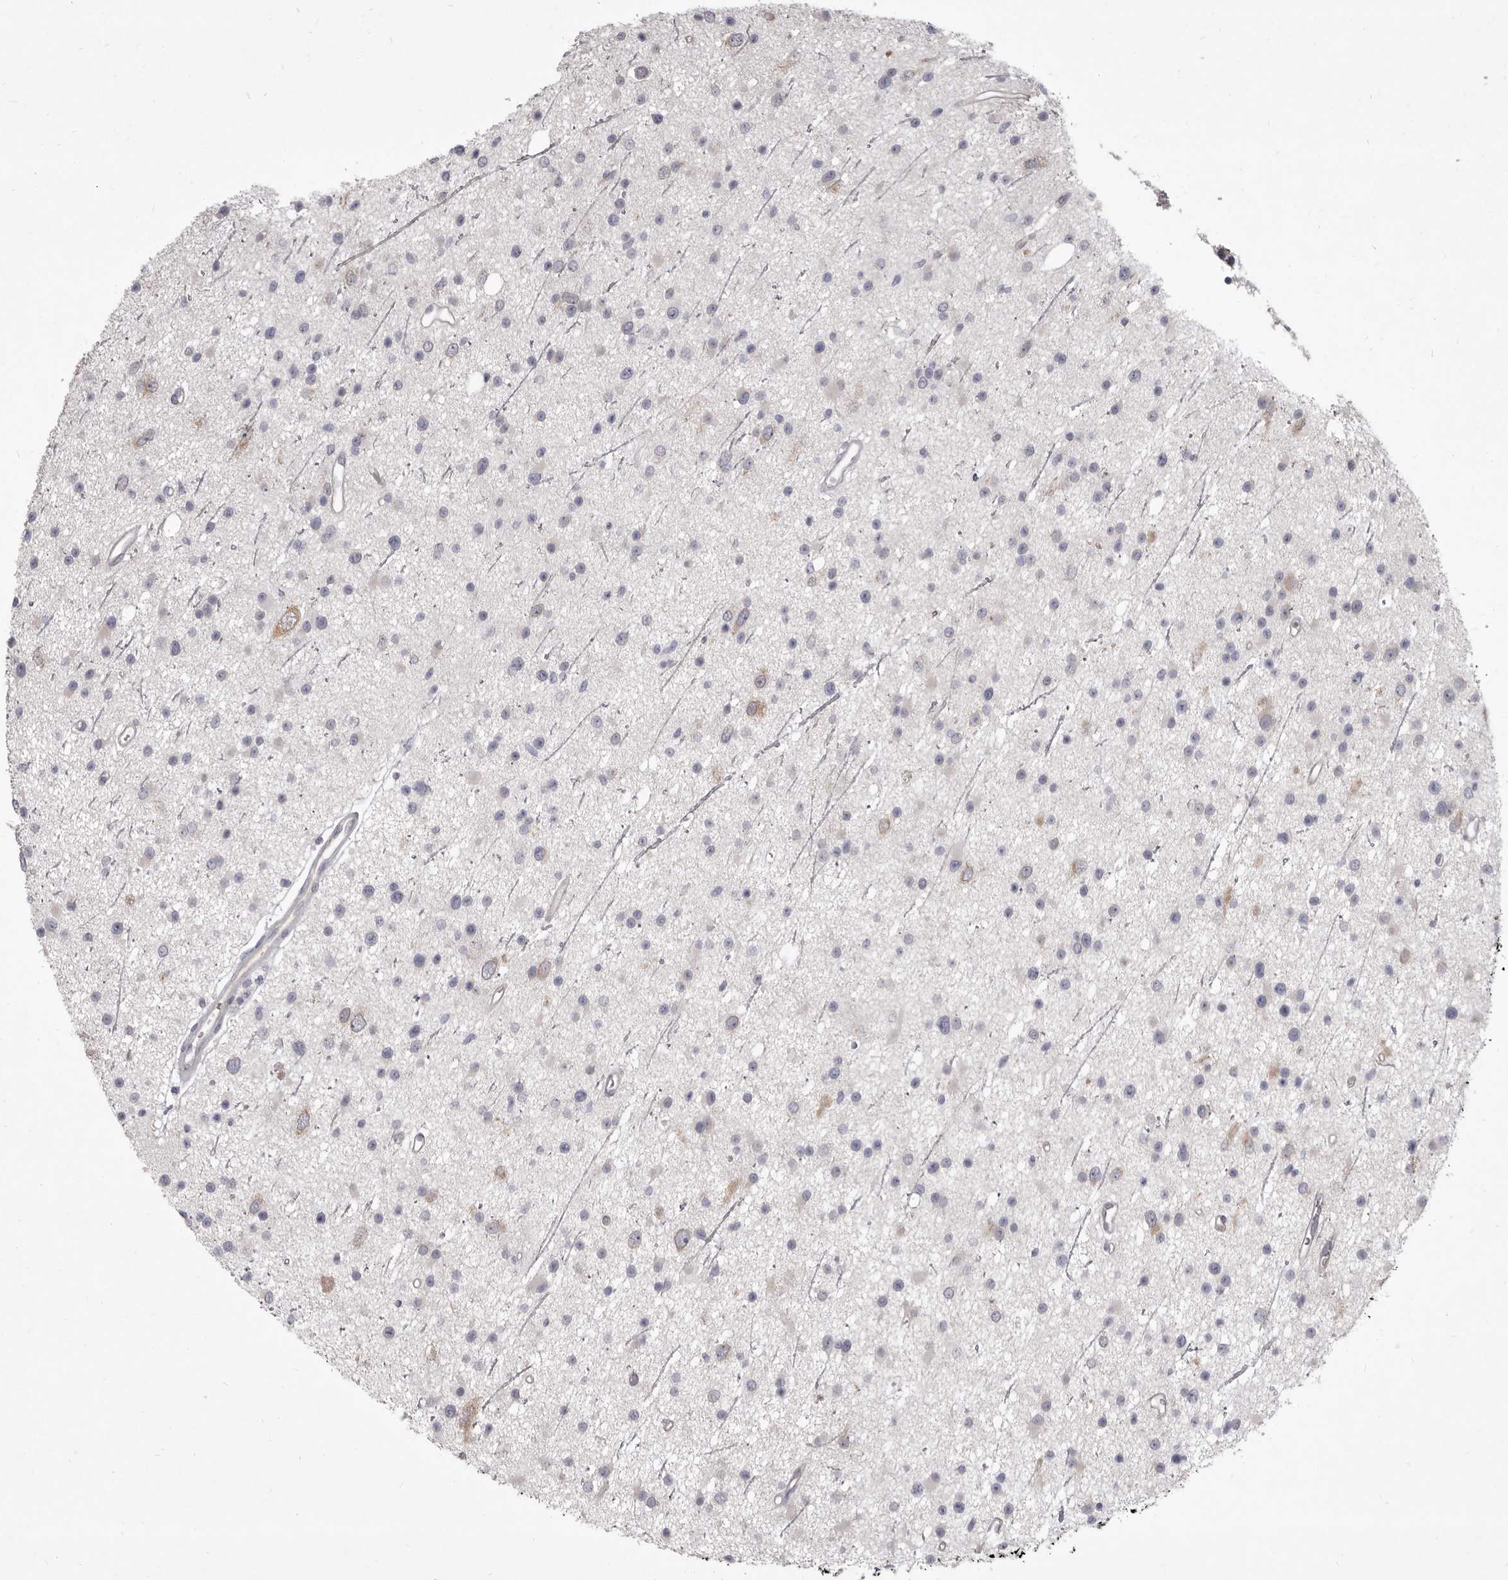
{"staining": {"intensity": "weak", "quantity": "<25%", "location": "cytoplasmic/membranous"}, "tissue": "glioma", "cell_type": "Tumor cells", "image_type": "cancer", "snomed": [{"axis": "morphology", "description": "Glioma, malignant, Low grade"}, {"axis": "topography", "description": "Cerebral cortex"}], "caption": "Protein analysis of malignant low-grade glioma demonstrates no significant expression in tumor cells.", "gene": "GSK3B", "patient": {"sex": "female", "age": 39}}